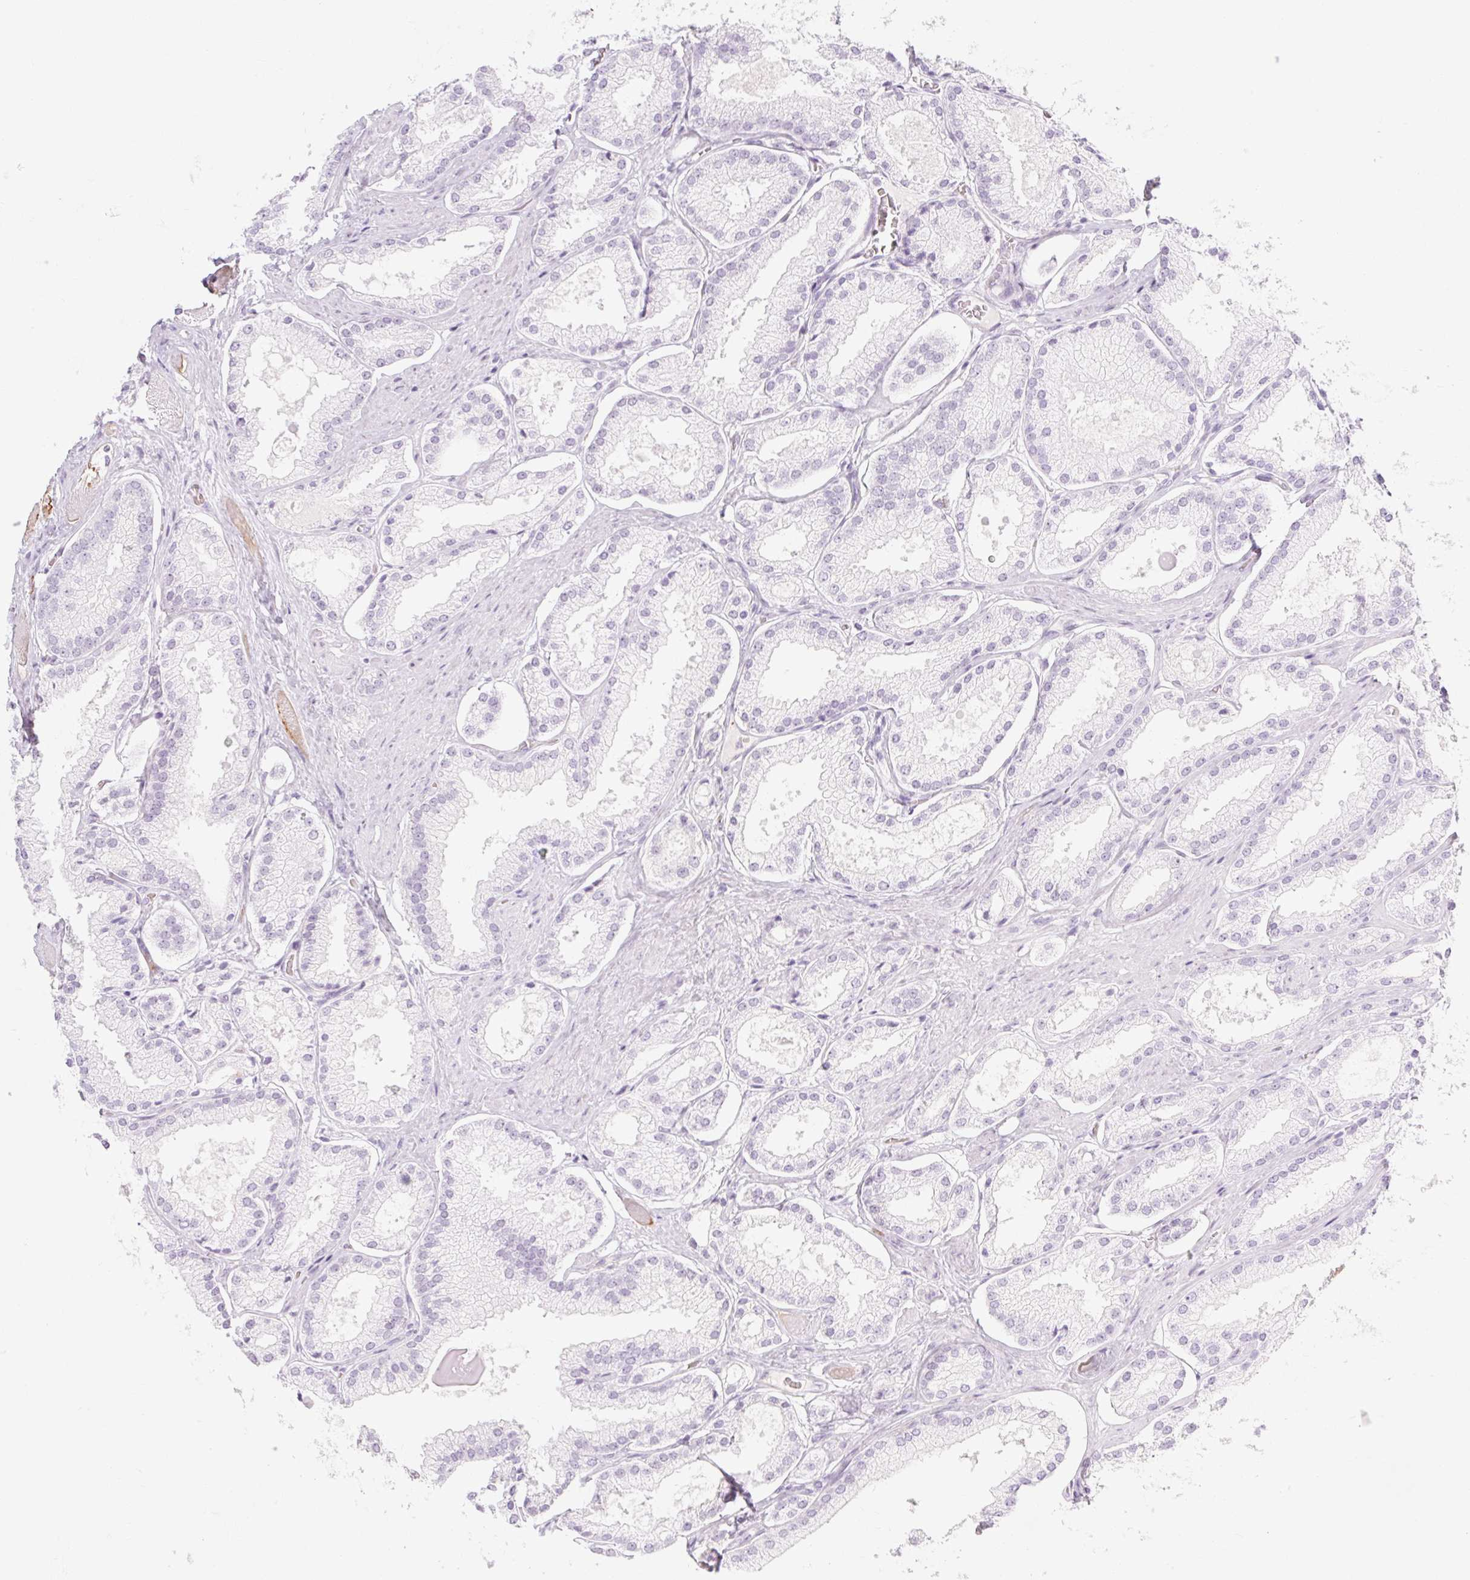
{"staining": {"intensity": "negative", "quantity": "none", "location": "none"}, "tissue": "prostate cancer", "cell_type": "Tumor cells", "image_type": "cancer", "snomed": [{"axis": "morphology", "description": "Adenocarcinoma, High grade"}, {"axis": "topography", "description": "Prostate"}], "caption": "Prostate cancer stained for a protein using IHC displays no positivity tumor cells.", "gene": "TAF1L", "patient": {"sex": "male", "age": 68}}